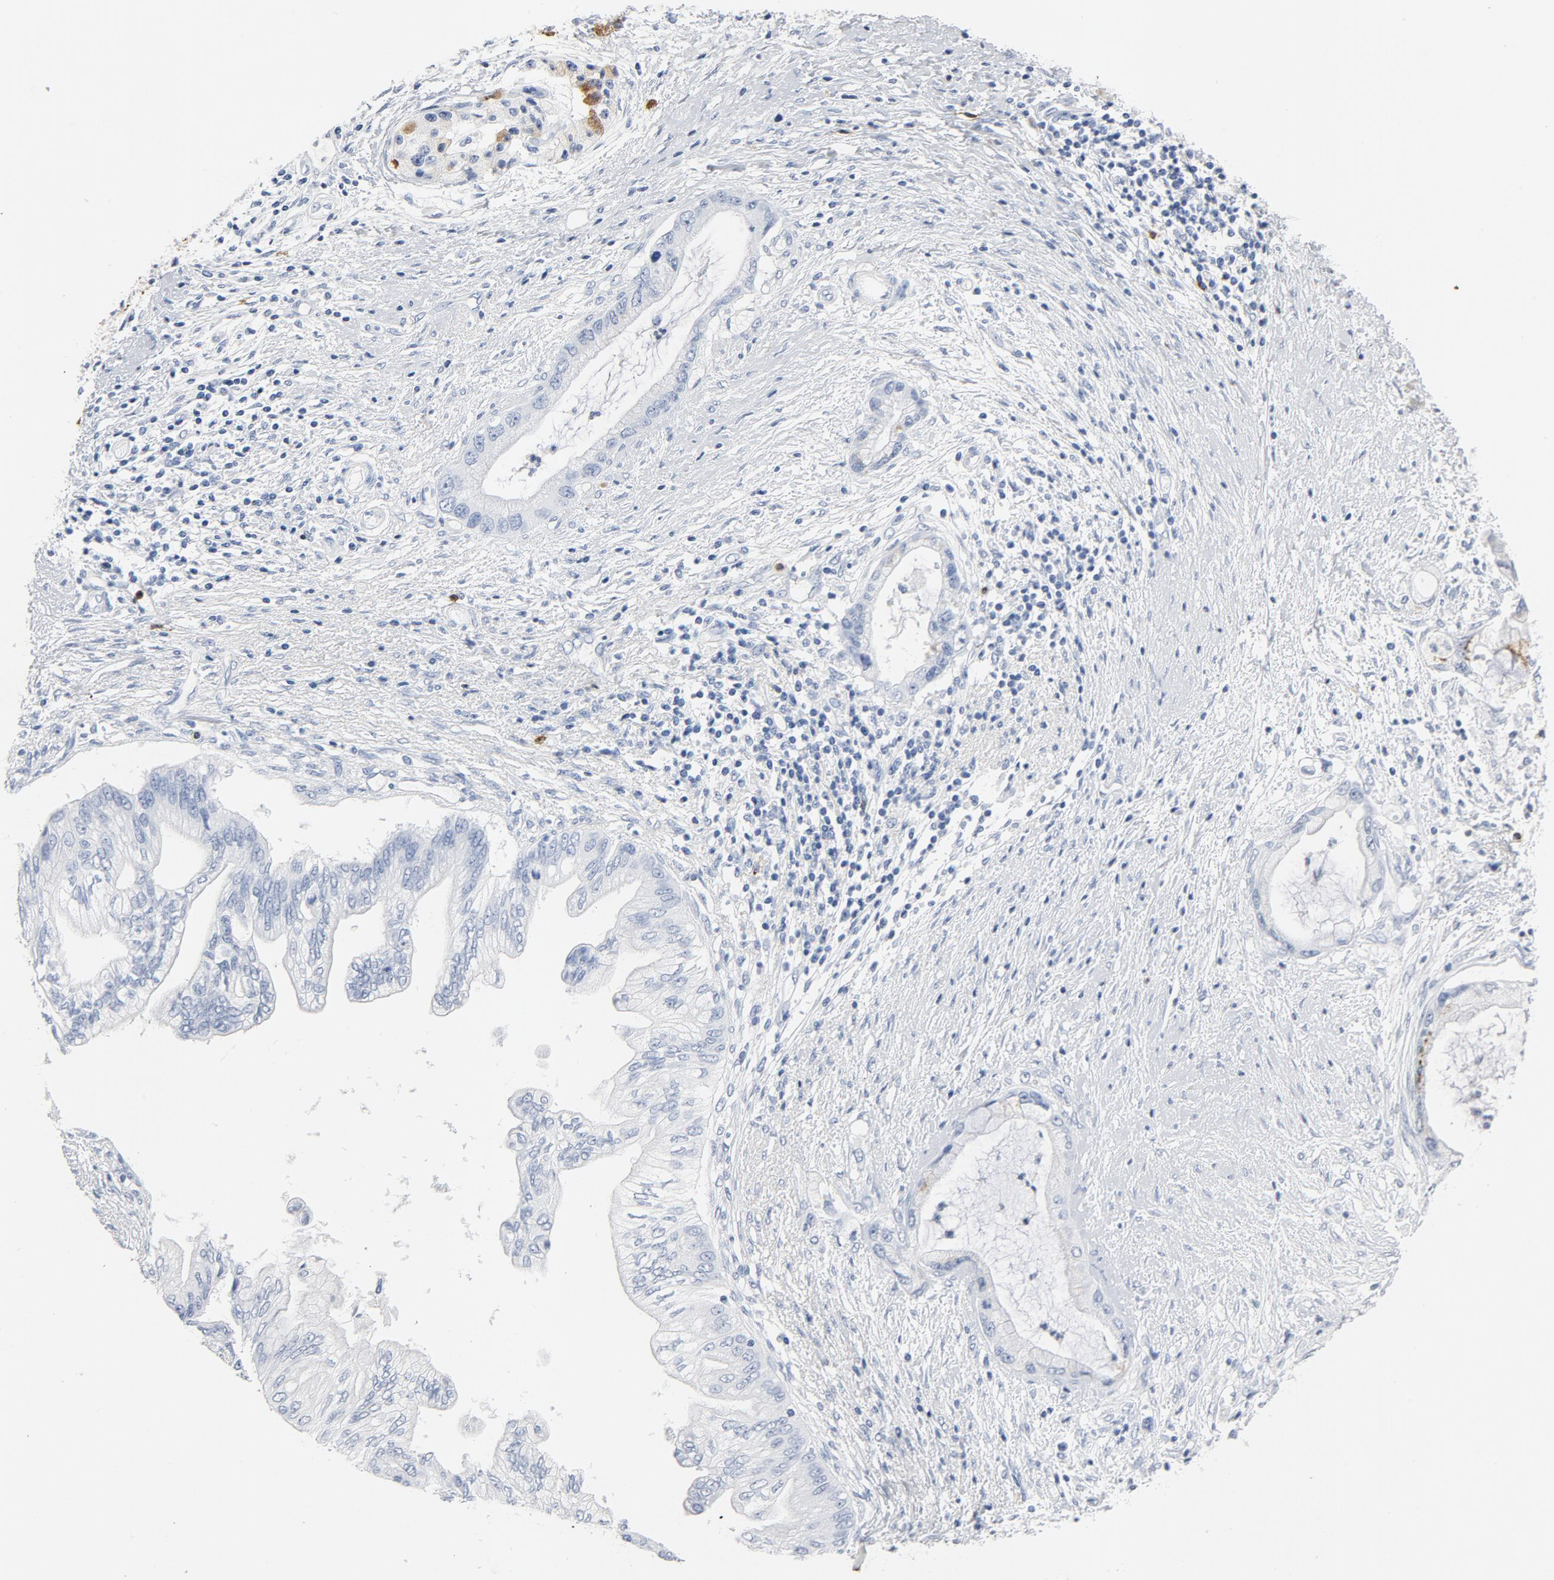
{"staining": {"intensity": "moderate", "quantity": "<25%", "location": "cytoplasmic/membranous"}, "tissue": "pancreatic cancer", "cell_type": "Tumor cells", "image_type": "cancer", "snomed": [{"axis": "morphology", "description": "Adenocarcinoma, NOS"}, {"axis": "topography", "description": "Pancreas"}], "caption": "IHC micrograph of neoplastic tissue: pancreatic cancer stained using immunohistochemistry (IHC) demonstrates low levels of moderate protein expression localized specifically in the cytoplasmic/membranous of tumor cells, appearing as a cytoplasmic/membranous brown color.", "gene": "PTPRB", "patient": {"sex": "female", "age": 59}}